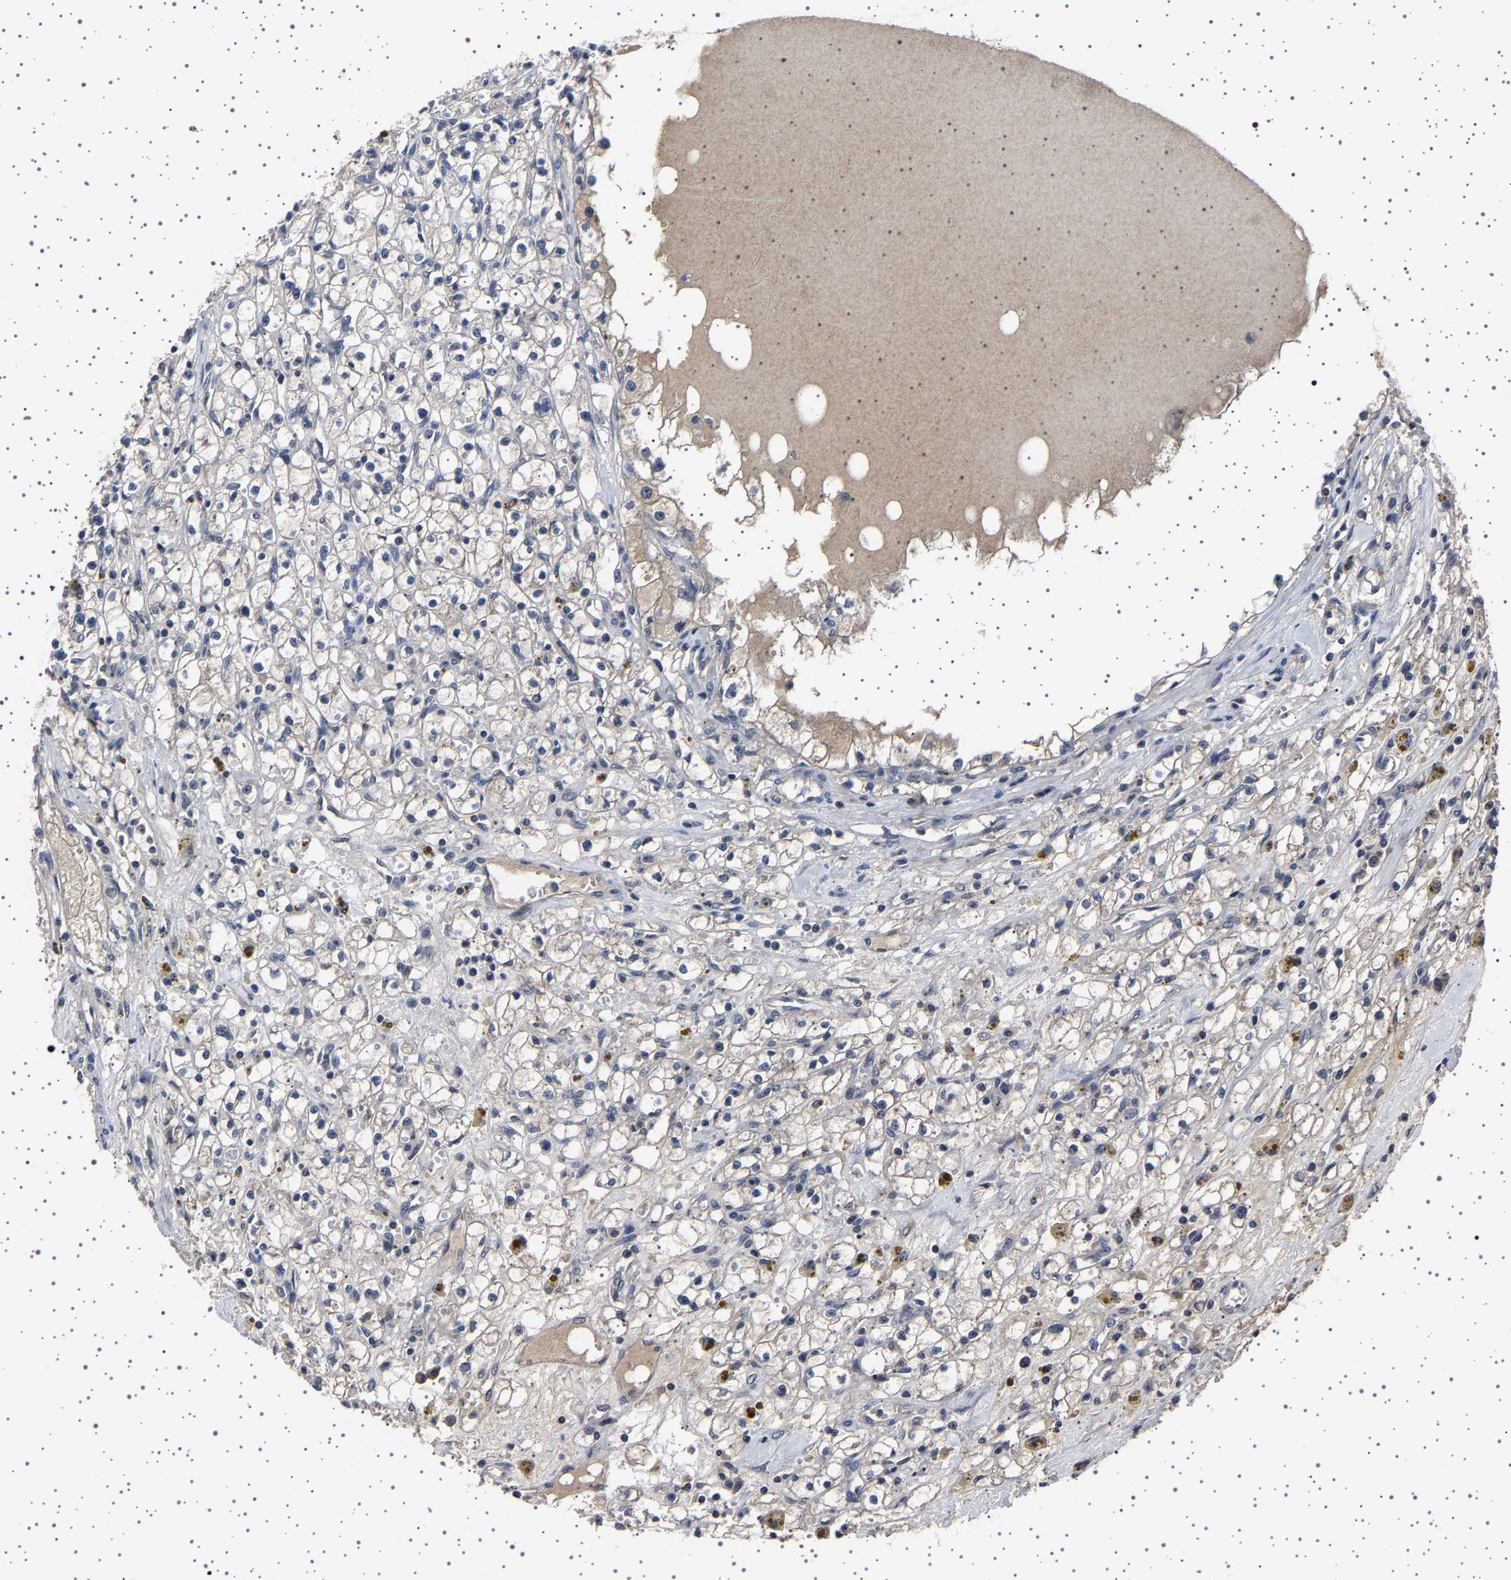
{"staining": {"intensity": "negative", "quantity": "none", "location": "none"}, "tissue": "renal cancer", "cell_type": "Tumor cells", "image_type": "cancer", "snomed": [{"axis": "morphology", "description": "Adenocarcinoma, NOS"}, {"axis": "topography", "description": "Kidney"}], "caption": "Renal cancer was stained to show a protein in brown. There is no significant expression in tumor cells.", "gene": "NCKAP1", "patient": {"sex": "male", "age": 56}}